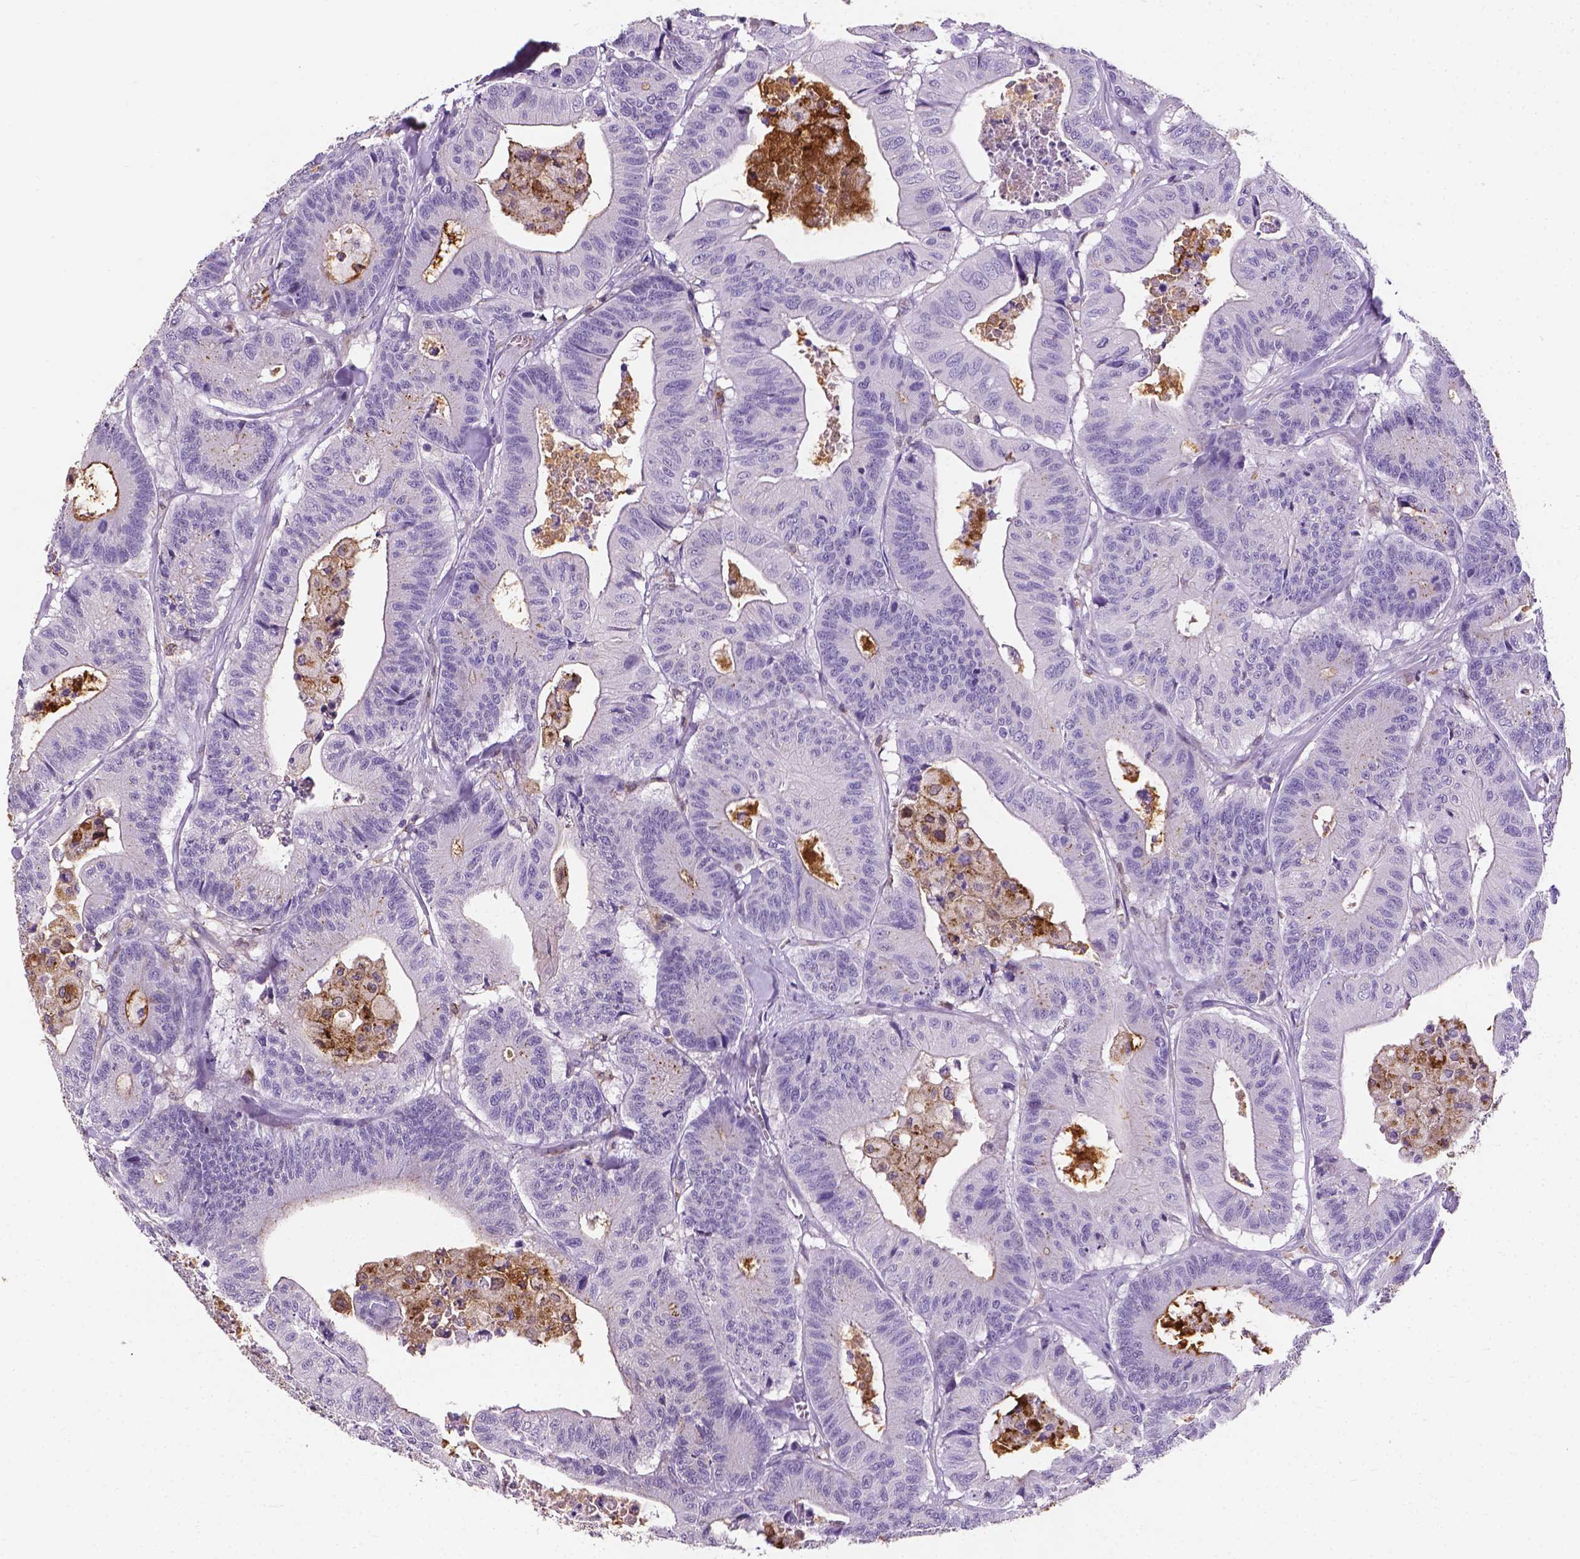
{"staining": {"intensity": "negative", "quantity": "none", "location": "none"}, "tissue": "colorectal cancer", "cell_type": "Tumor cells", "image_type": "cancer", "snomed": [{"axis": "morphology", "description": "Adenocarcinoma, NOS"}, {"axis": "topography", "description": "Colon"}], "caption": "IHC histopathology image of human adenocarcinoma (colorectal) stained for a protein (brown), which reveals no expression in tumor cells. (Immunohistochemistry, brightfield microscopy, high magnification).", "gene": "APOE", "patient": {"sex": "female", "age": 84}}